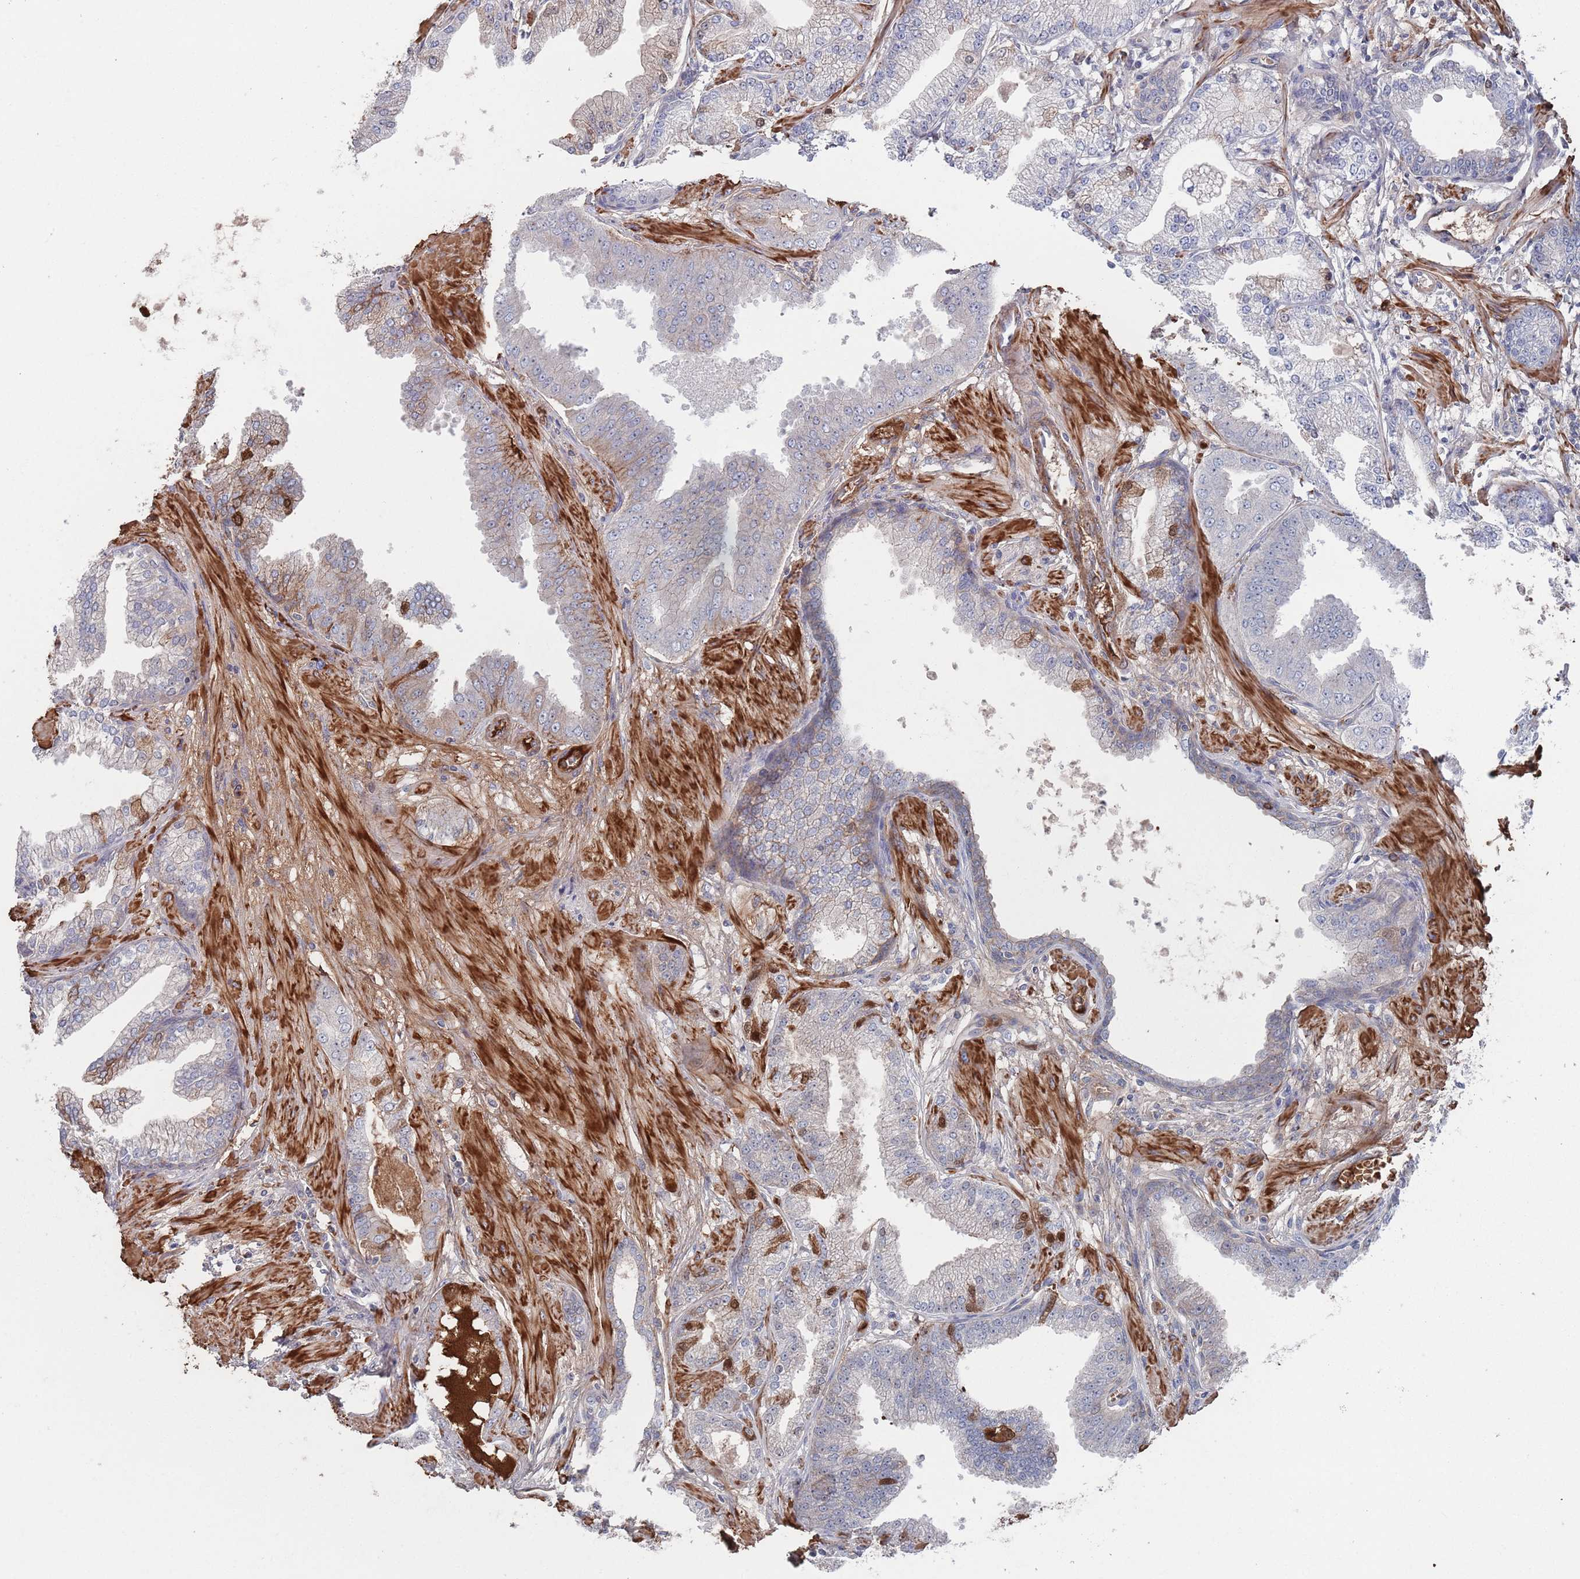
{"staining": {"intensity": "negative", "quantity": "none", "location": "none"}, "tissue": "prostate cancer", "cell_type": "Tumor cells", "image_type": "cancer", "snomed": [{"axis": "morphology", "description": "Adenocarcinoma, Low grade"}, {"axis": "topography", "description": "Prostate"}], "caption": "Immunohistochemical staining of human prostate low-grade adenocarcinoma reveals no significant staining in tumor cells.", "gene": "PLEKHA4", "patient": {"sex": "male", "age": 55}}